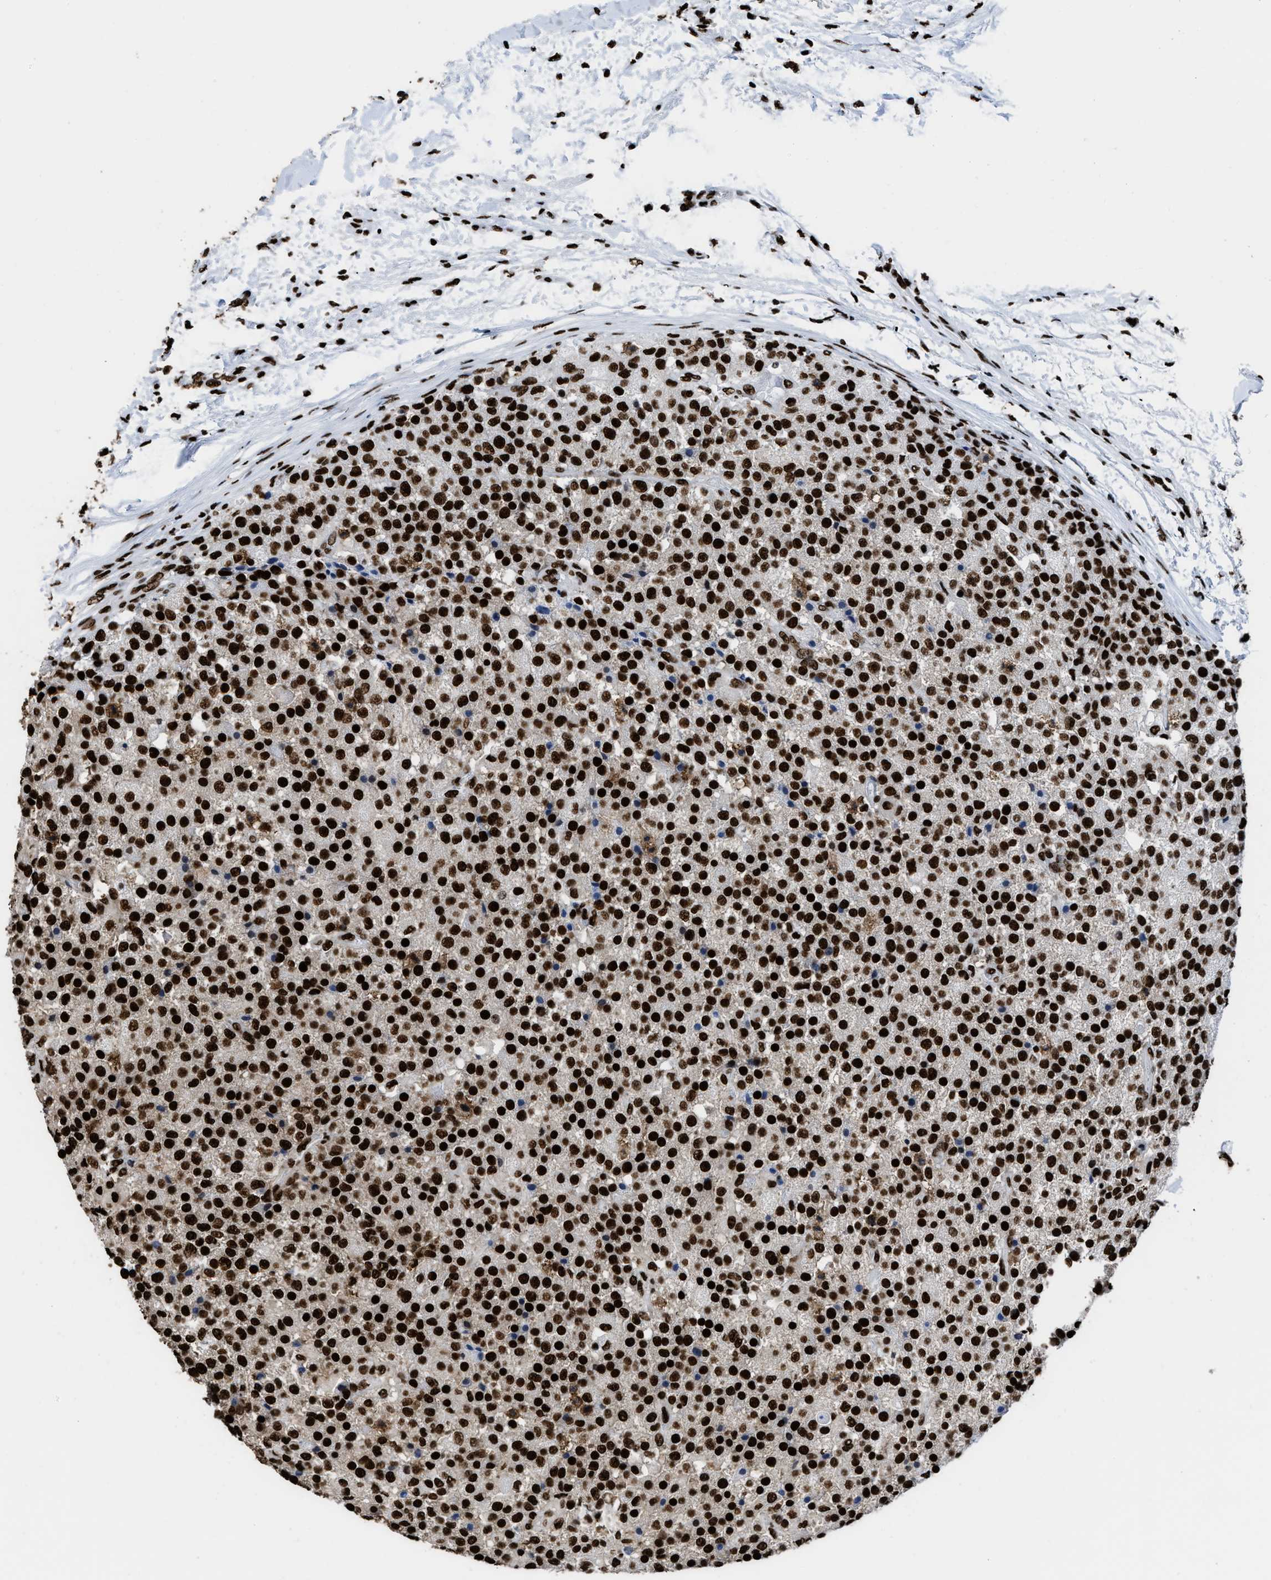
{"staining": {"intensity": "strong", "quantity": ">75%", "location": "nuclear"}, "tissue": "testis cancer", "cell_type": "Tumor cells", "image_type": "cancer", "snomed": [{"axis": "morphology", "description": "Seminoma, NOS"}, {"axis": "topography", "description": "Testis"}], "caption": "Protein staining of testis seminoma tissue reveals strong nuclear staining in approximately >75% of tumor cells.", "gene": "HNRNPM", "patient": {"sex": "male", "age": 59}}